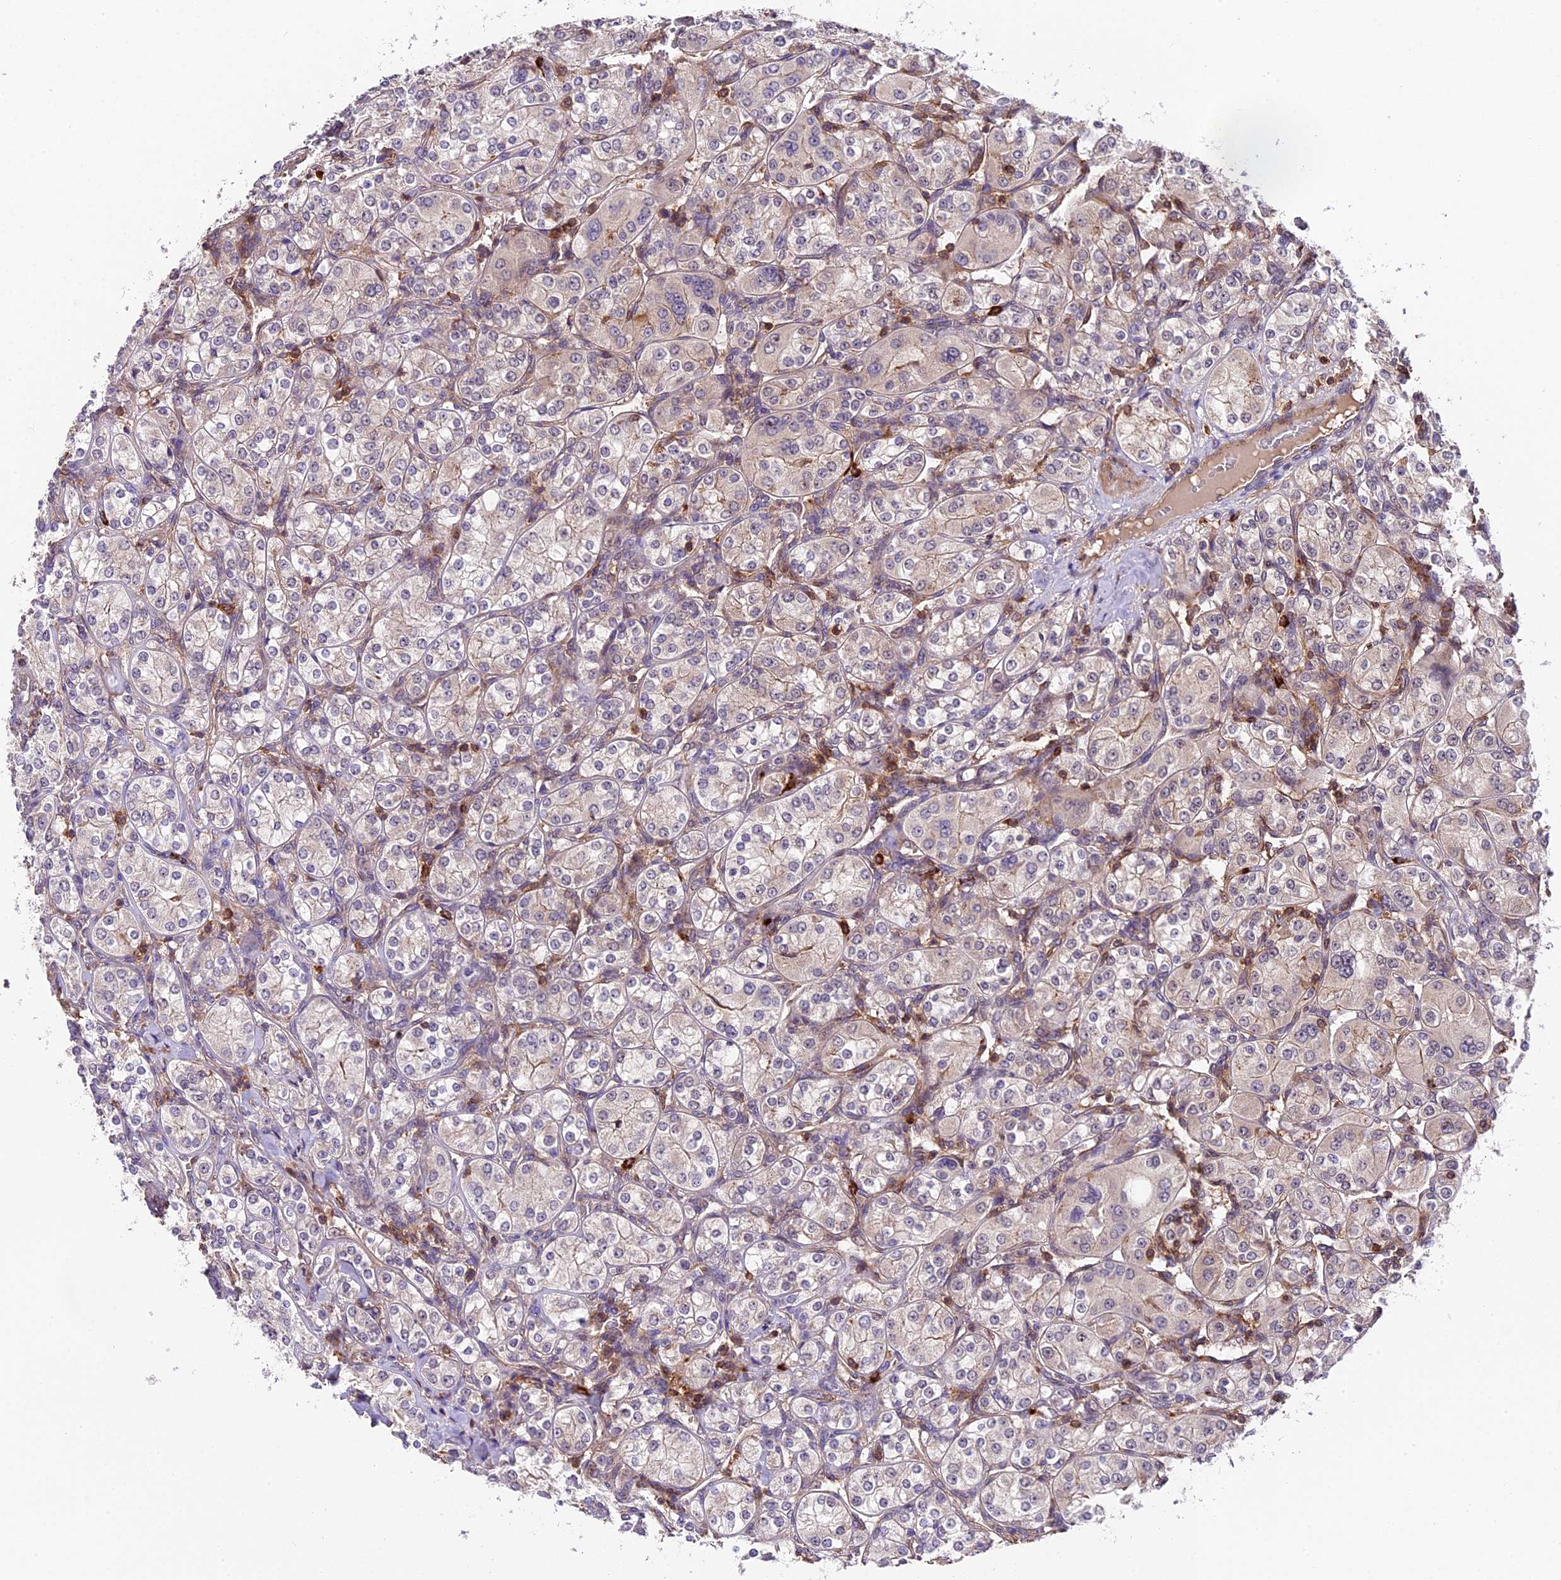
{"staining": {"intensity": "negative", "quantity": "none", "location": "none"}, "tissue": "renal cancer", "cell_type": "Tumor cells", "image_type": "cancer", "snomed": [{"axis": "morphology", "description": "Adenocarcinoma, NOS"}, {"axis": "topography", "description": "Kidney"}], "caption": "High magnification brightfield microscopy of adenocarcinoma (renal) stained with DAB (brown) and counterstained with hematoxylin (blue): tumor cells show no significant positivity.", "gene": "SKIDA1", "patient": {"sex": "male", "age": 77}}